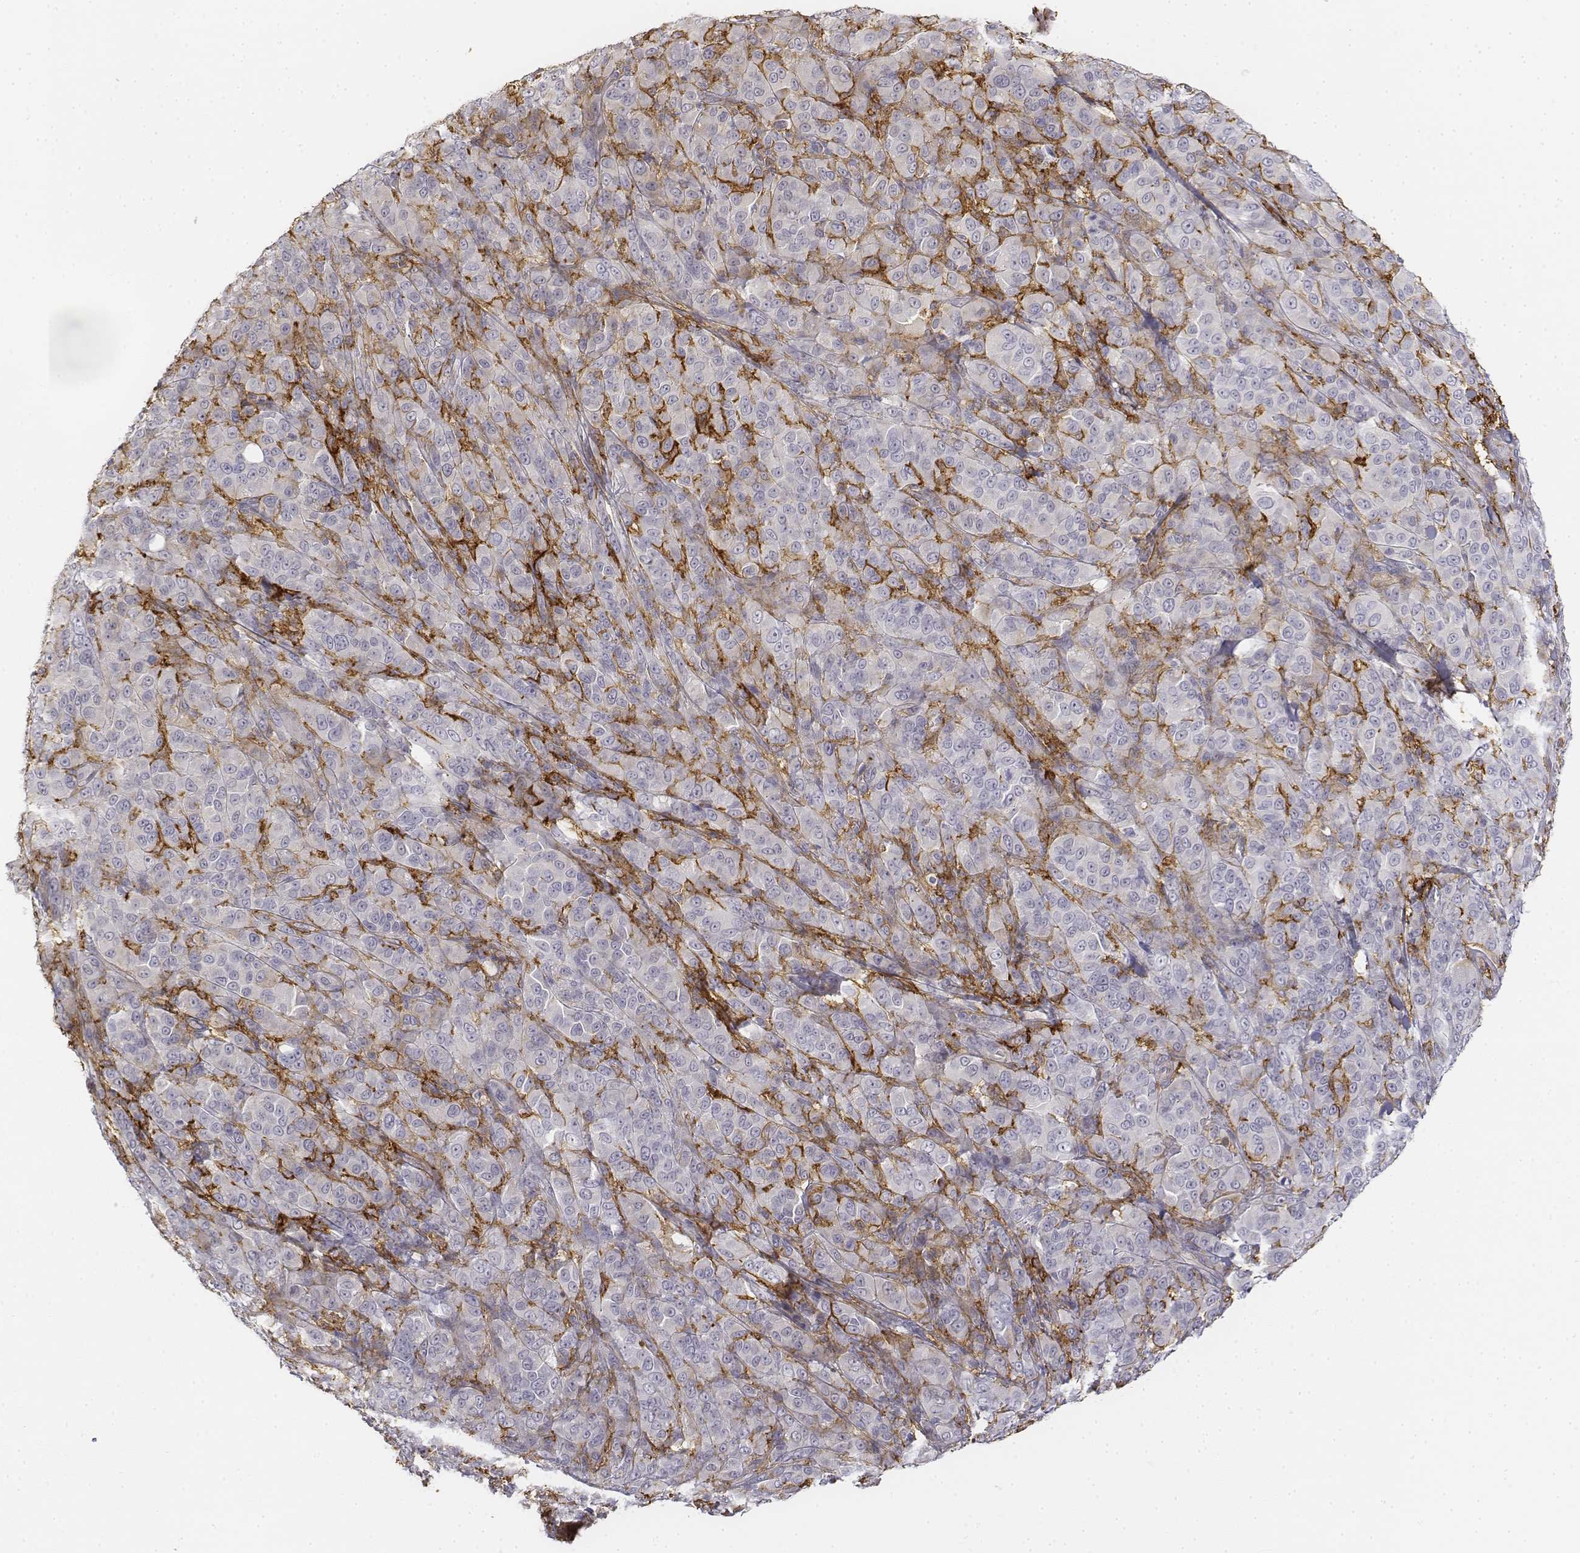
{"staining": {"intensity": "negative", "quantity": "none", "location": "none"}, "tissue": "melanoma", "cell_type": "Tumor cells", "image_type": "cancer", "snomed": [{"axis": "morphology", "description": "Malignant melanoma, NOS"}, {"axis": "topography", "description": "Skin"}], "caption": "This is an immunohistochemistry (IHC) image of human melanoma. There is no staining in tumor cells.", "gene": "CD14", "patient": {"sex": "female", "age": 87}}